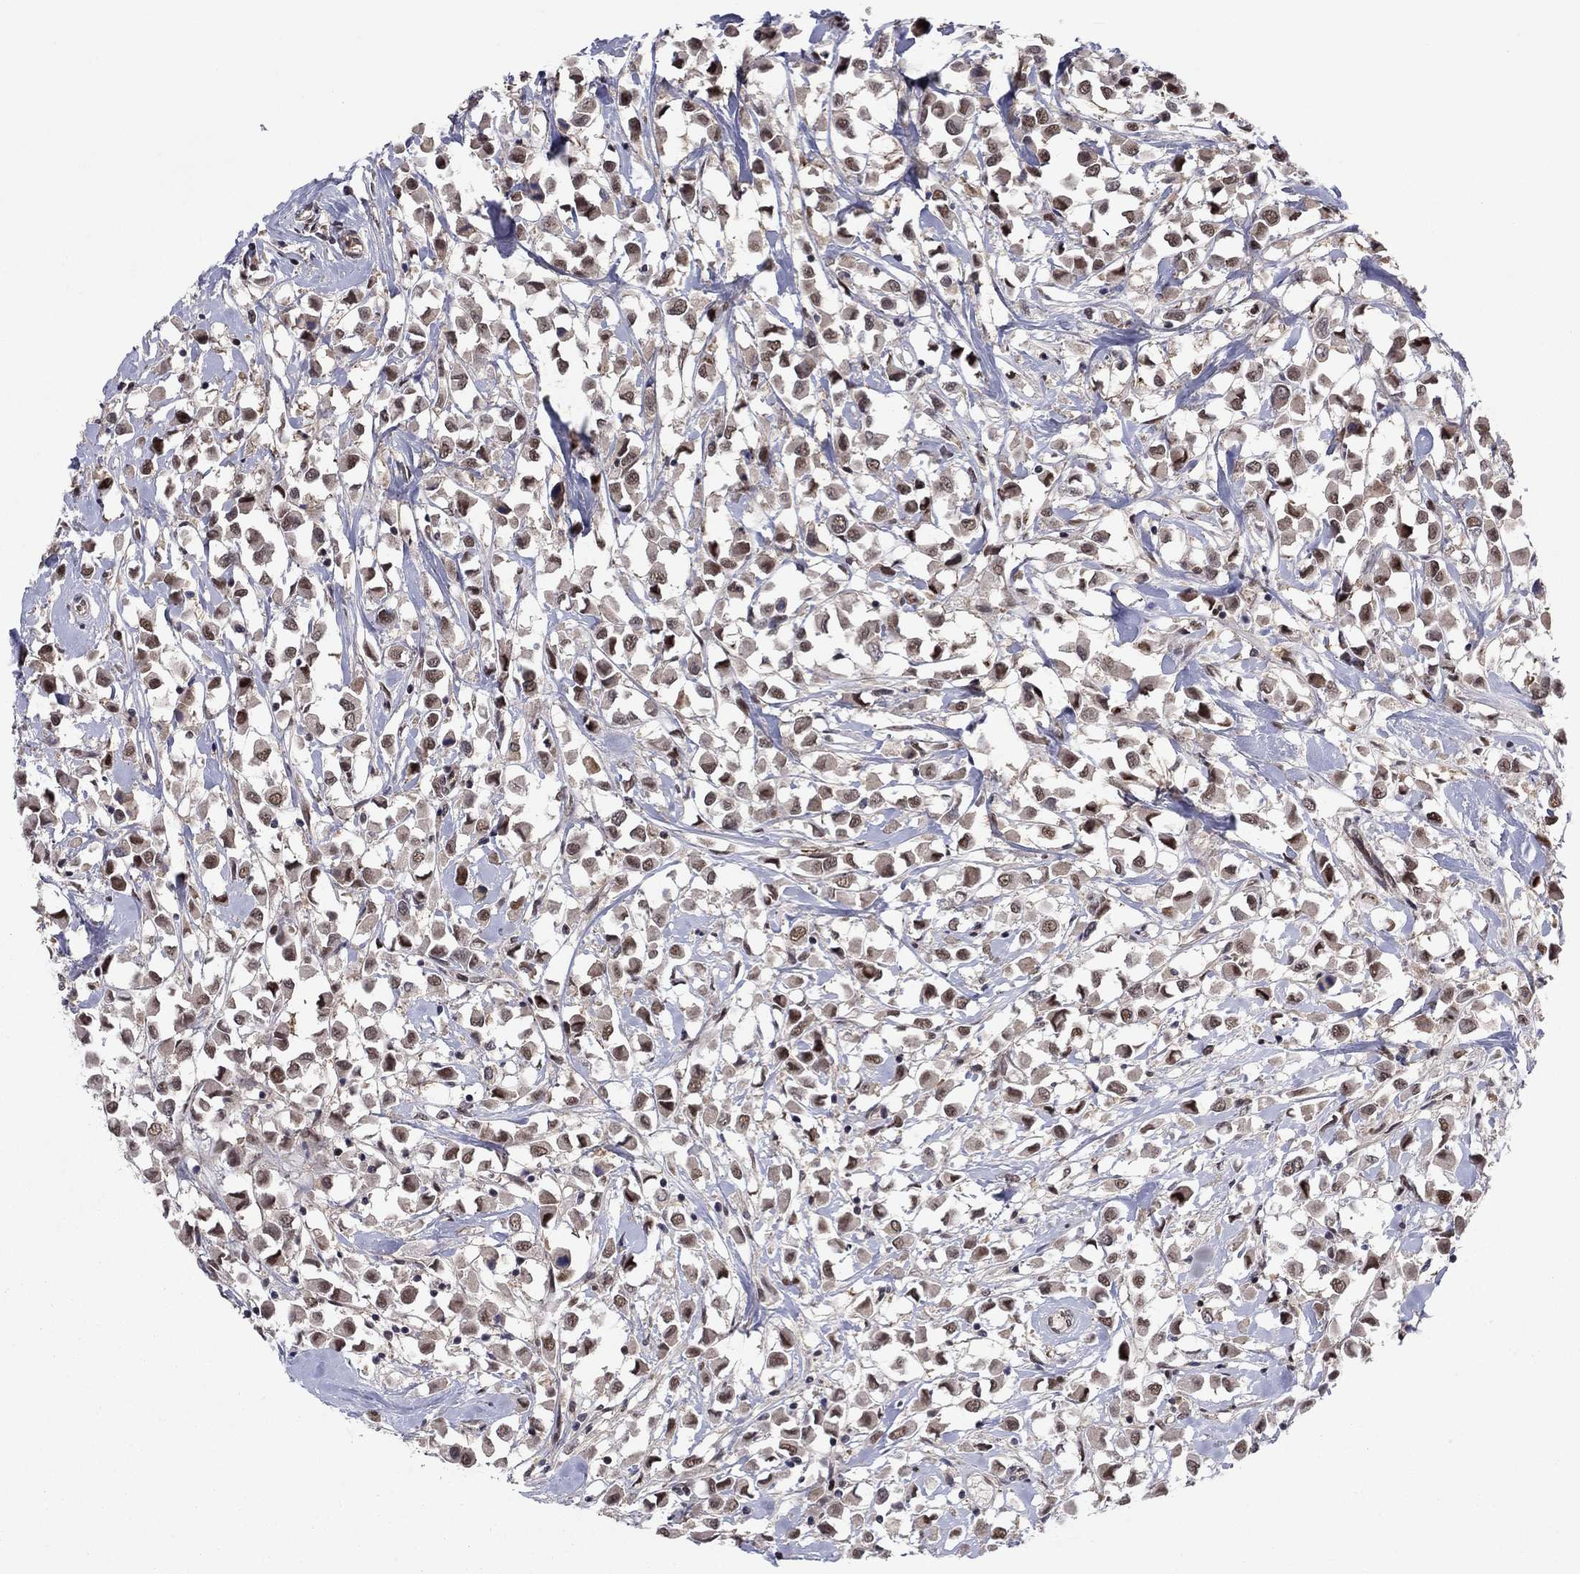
{"staining": {"intensity": "moderate", "quantity": "25%-75%", "location": "nuclear"}, "tissue": "breast cancer", "cell_type": "Tumor cells", "image_type": "cancer", "snomed": [{"axis": "morphology", "description": "Duct carcinoma"}, {"axis": "topography", "description": "Breast"}], "caption": "Intraductal carcinoma (breast) stained with a protein marker shows moderate staining in tumor cells.", "gene": "PSMC1", "patient": {"sex": "female", "age": 61}}